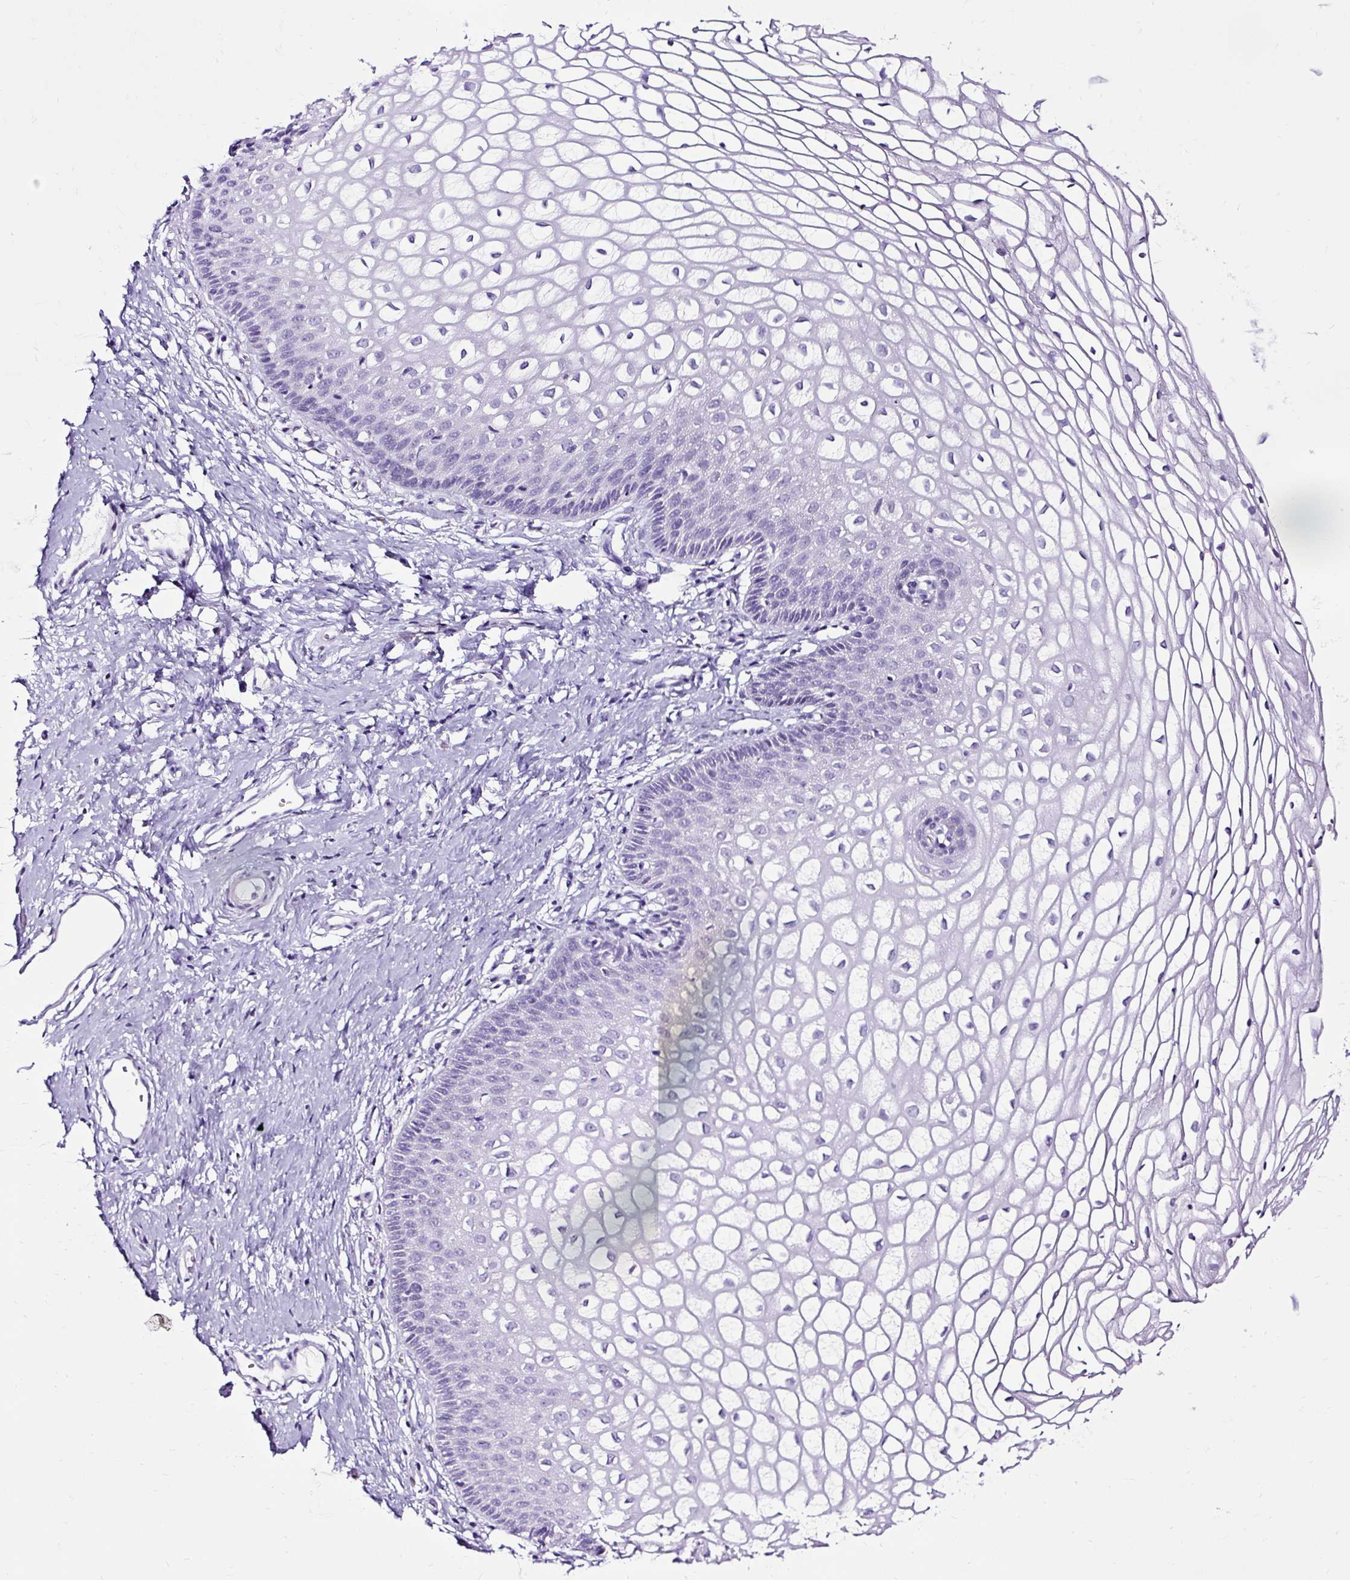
{"staining": {"intensity": "negative", "quantity": "none", "location": "none"}, "tissue": "cervix", "cell_type": "Glandular cells", "image_type": "normal", "snomed": [{"axis": "morphology", "description": "Normal tissue, NOS"}, {"axis": "topography", "description": "Cervix"}], "caption": "Immunohistochemistry (IHC) micrograph of normal cervix: cervix stained with DAB (3,3'-diaminobenzidine) displays no significant protein expression in glandular cells. Brightfield microscopy of immunohistochemistry (IHC) stained with DAB (3,3'-diaminobenzidine) (brown) and hematoxylin (blue), captured at high magnification.", "gene": "SLC7A8", "patient": {"sex": "female", "age": 36}}